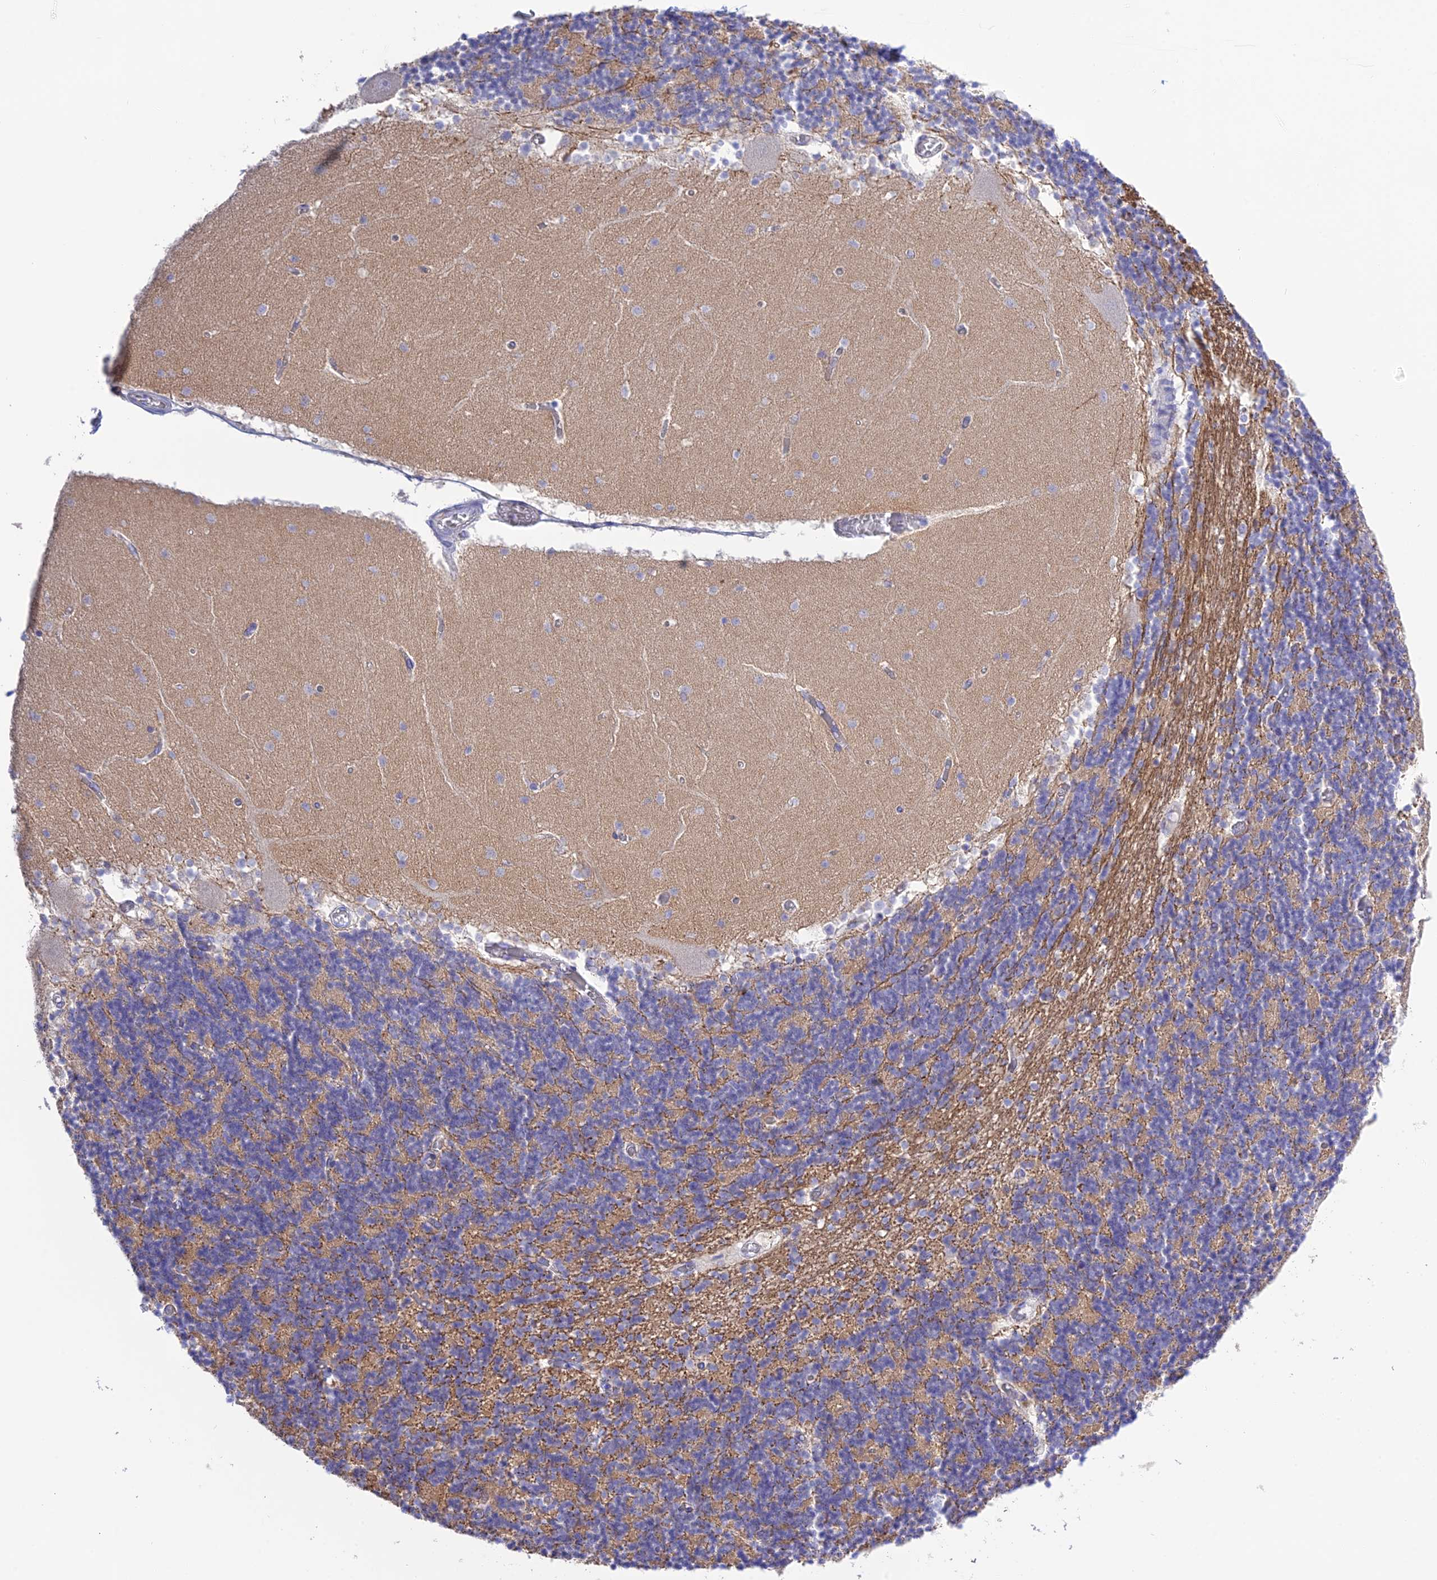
{"staining": {"intensity": "negative", "quantity": "none", "location": "none"}, "tissue": "cerebellum", "cell_type": "Cells in granular layer", "image_type": "normal", "snomed": [{"axis": "morphology", "description": "Normal tissue, NOS"}, {"axis": "topography", "description": "Cerebellum"}], "caption": "The image displays no staining of cells in granular layer in normal cerebellum.", "gene": "CHSY3", "patient": {"sex": "female", "age": 28}}